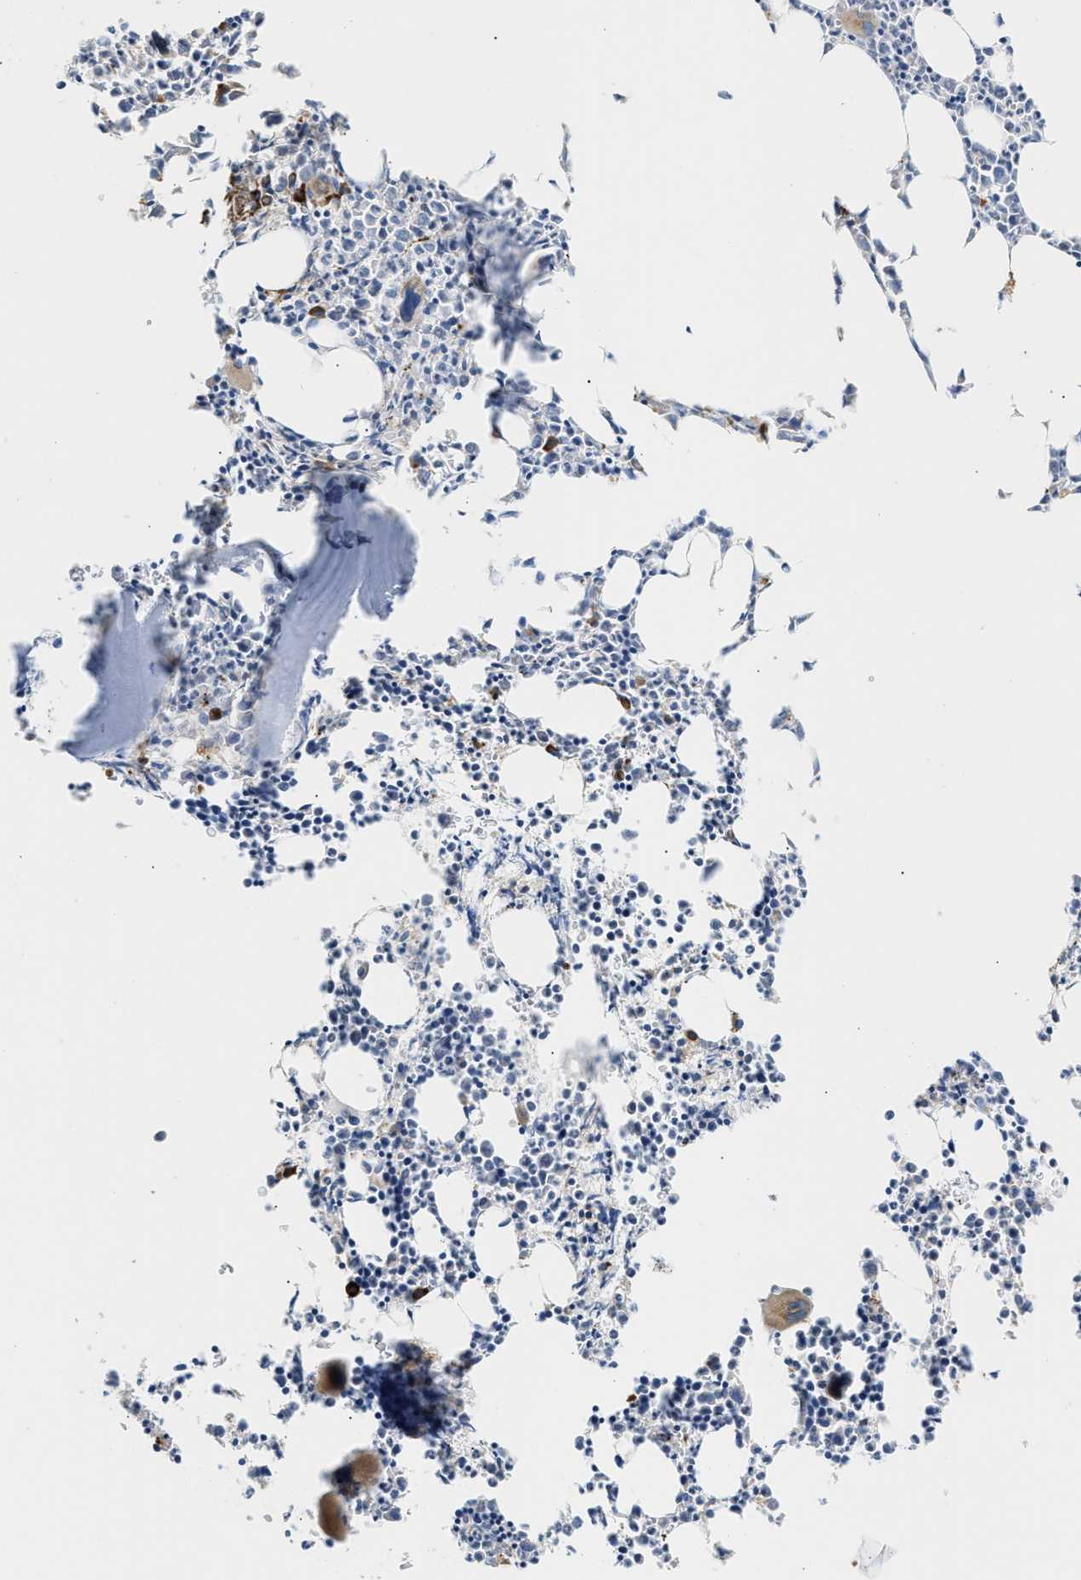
{"staining": {"intensity": "moderate", "quantity": "<25%", "location": "cytoplasmic/membranous"}, "tissue": "bone marrow", "cell_type": "Hematopoietic cells", "image_type": "normal", "snomed": [{"axis": "morphology", "description": "Normal tissue, NOS"}, {"axis": "morphology", "description": "Inflammation, NOS"}, {"axis": "topography", "description": "Bone marrow"}], "caption": "Moderate cytoplasmic/membranous protein positivity is present in about <25% of hematopoietic cells in bone marrow.", "gene": "AMZ1", "patient": {"sex": "female", "age": 40}}